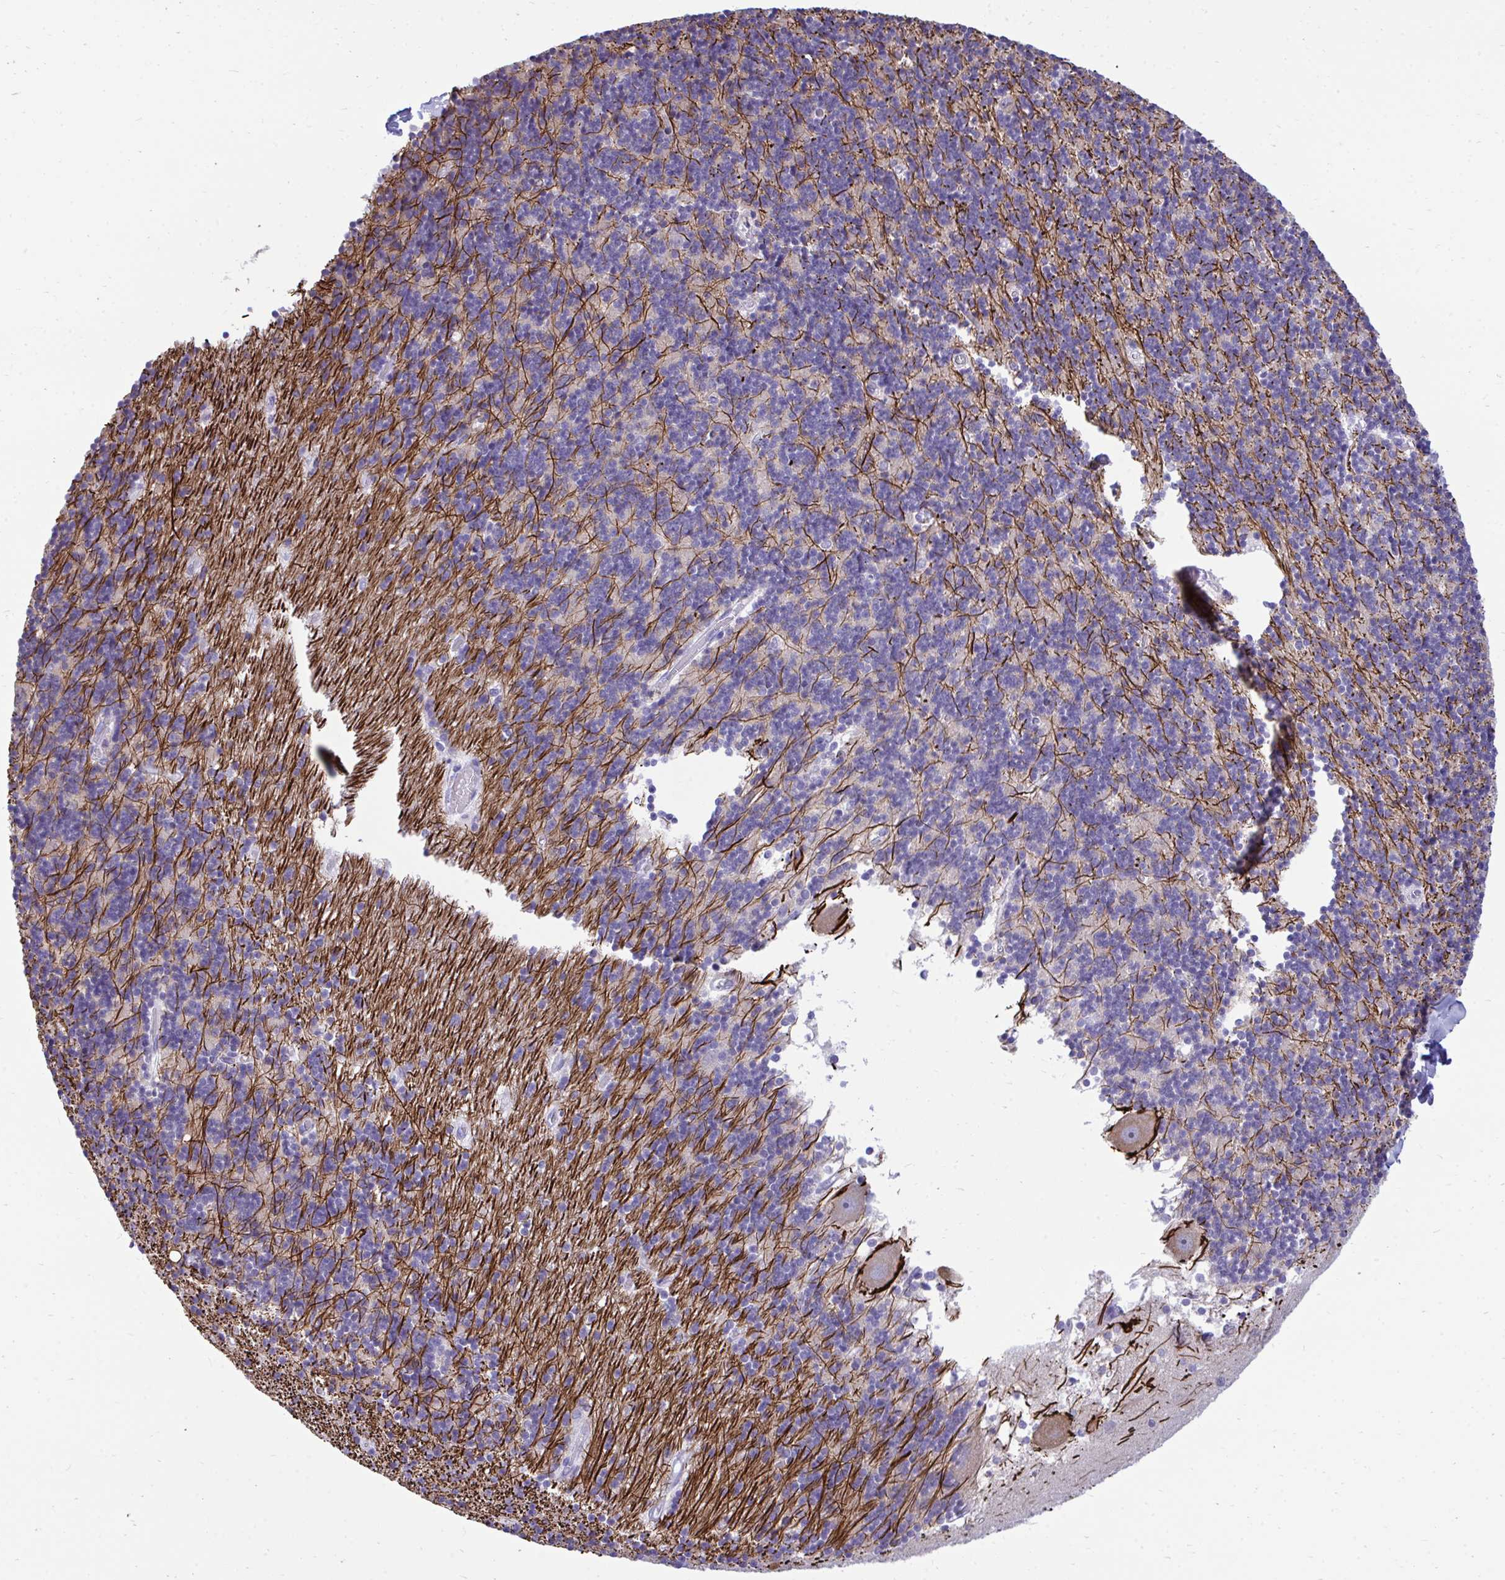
{"staining": {"intensity": "negative", "quantity": "none", "location": "none"}, "tissue": "cerebellum", "cell_type": "Cells in granular layer", "image_type": "normal", "snomed": [{"axis": "morphology", "description": "Normal tissue, NOS"}, {"axis": "topography", "description": "Cerebellum"}], "caption": "DAB (3,3'-diaminobenzidine) immunohistochemical staining of unremarkable human cerebellum exhibits no significant expression in cells in granular layer.", "gene": "PIGK", "patient": {"sex": "male", "age": 54}}